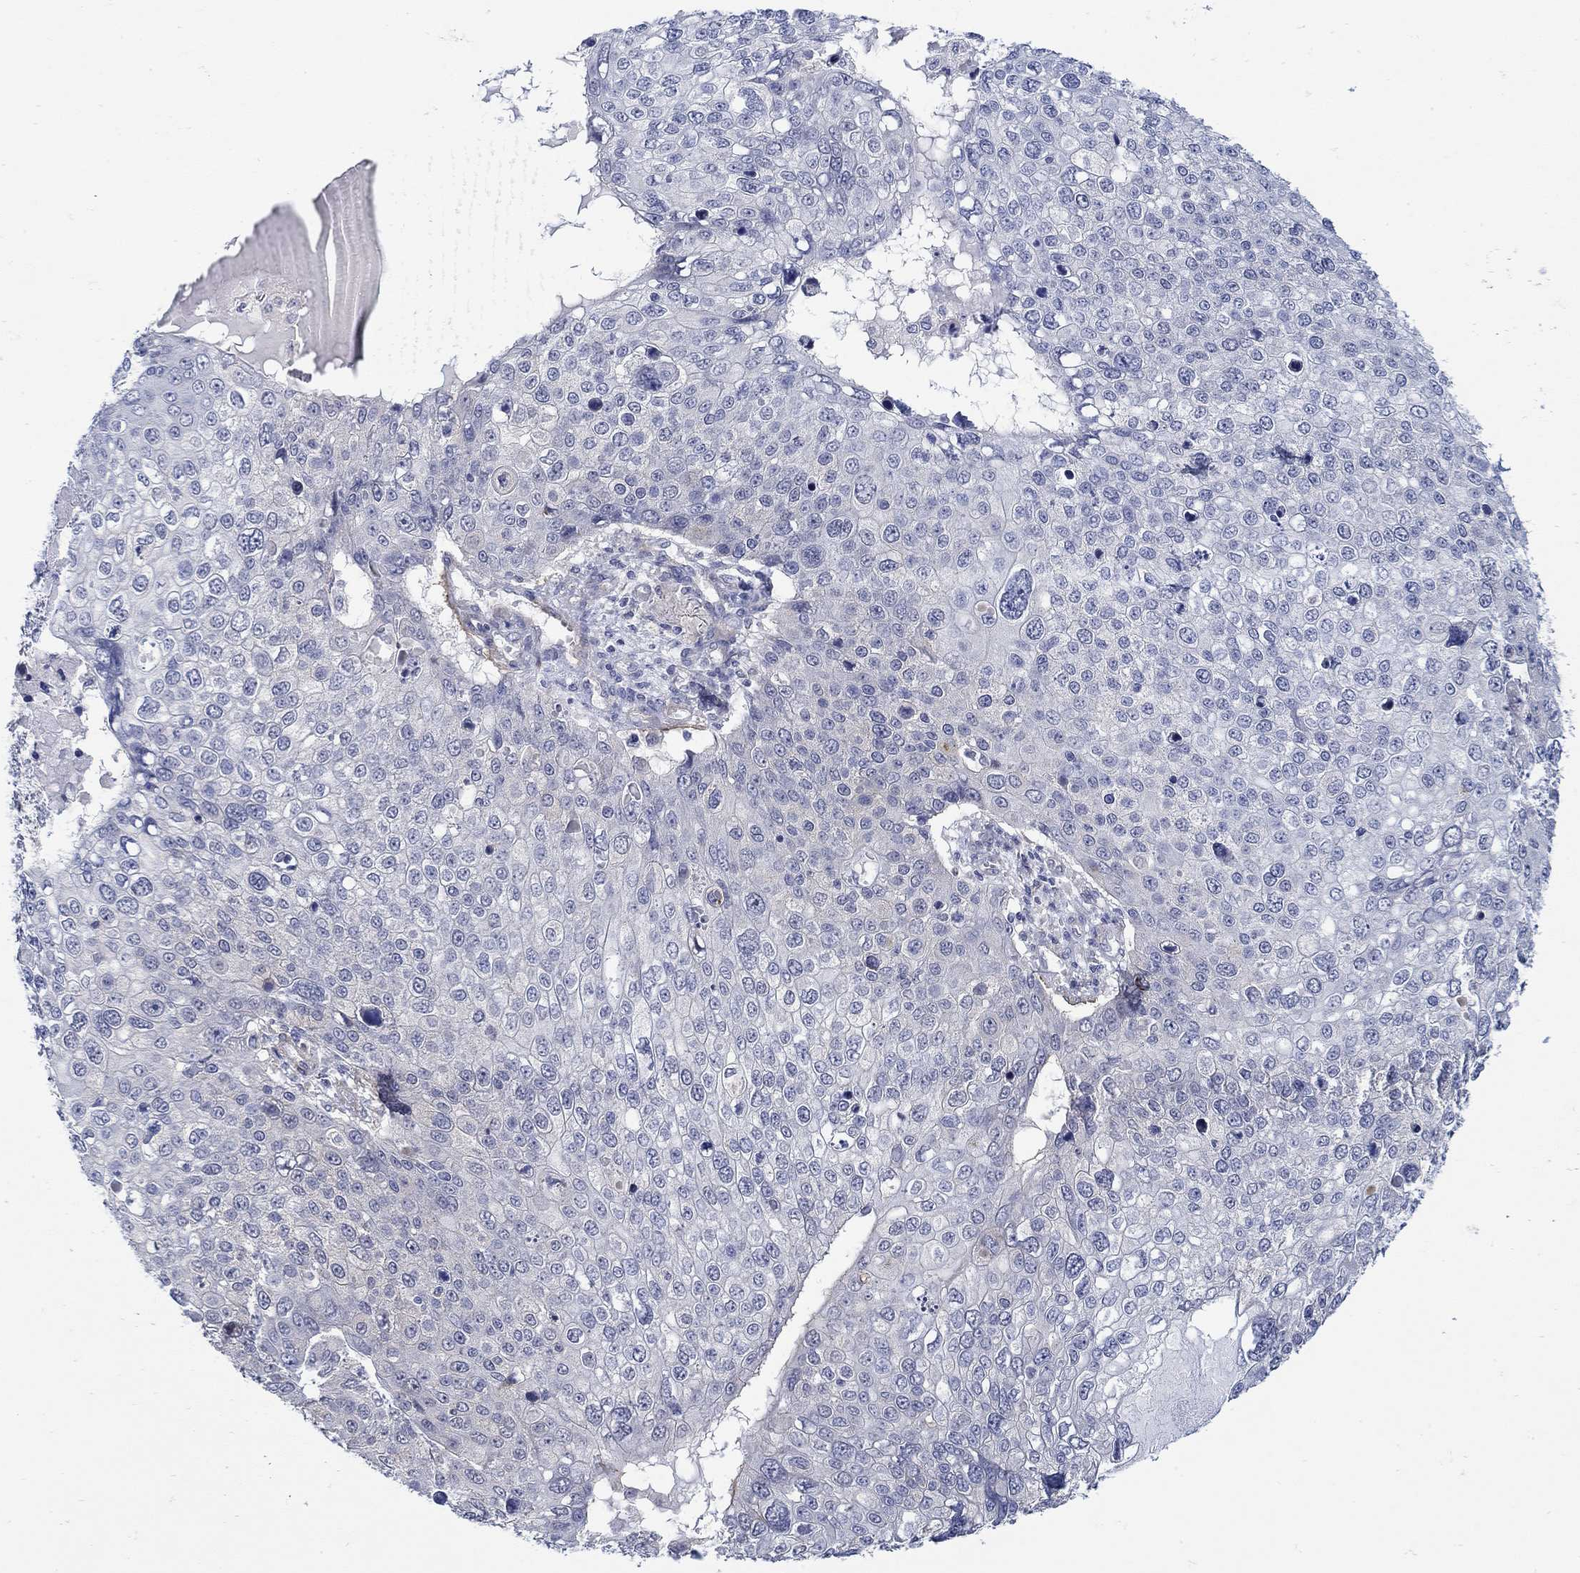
{"staining": {"intensity": "negative", "quantity": "none", "location": "none"}, "tissue": "skin cancer", "cell_type": "Tumor cells", "image_type": "cancer", "snomed": [{"axis": "morphology", "description": "Squamous cell carcinoma, NOS"}, {"axis": "topography", "description": "Skin"}], "caption": "Tumor cells show no significant protein expression in skin cancer.", "gene": "SCN7A", "patient": {"sex": "male", "age": 71}}